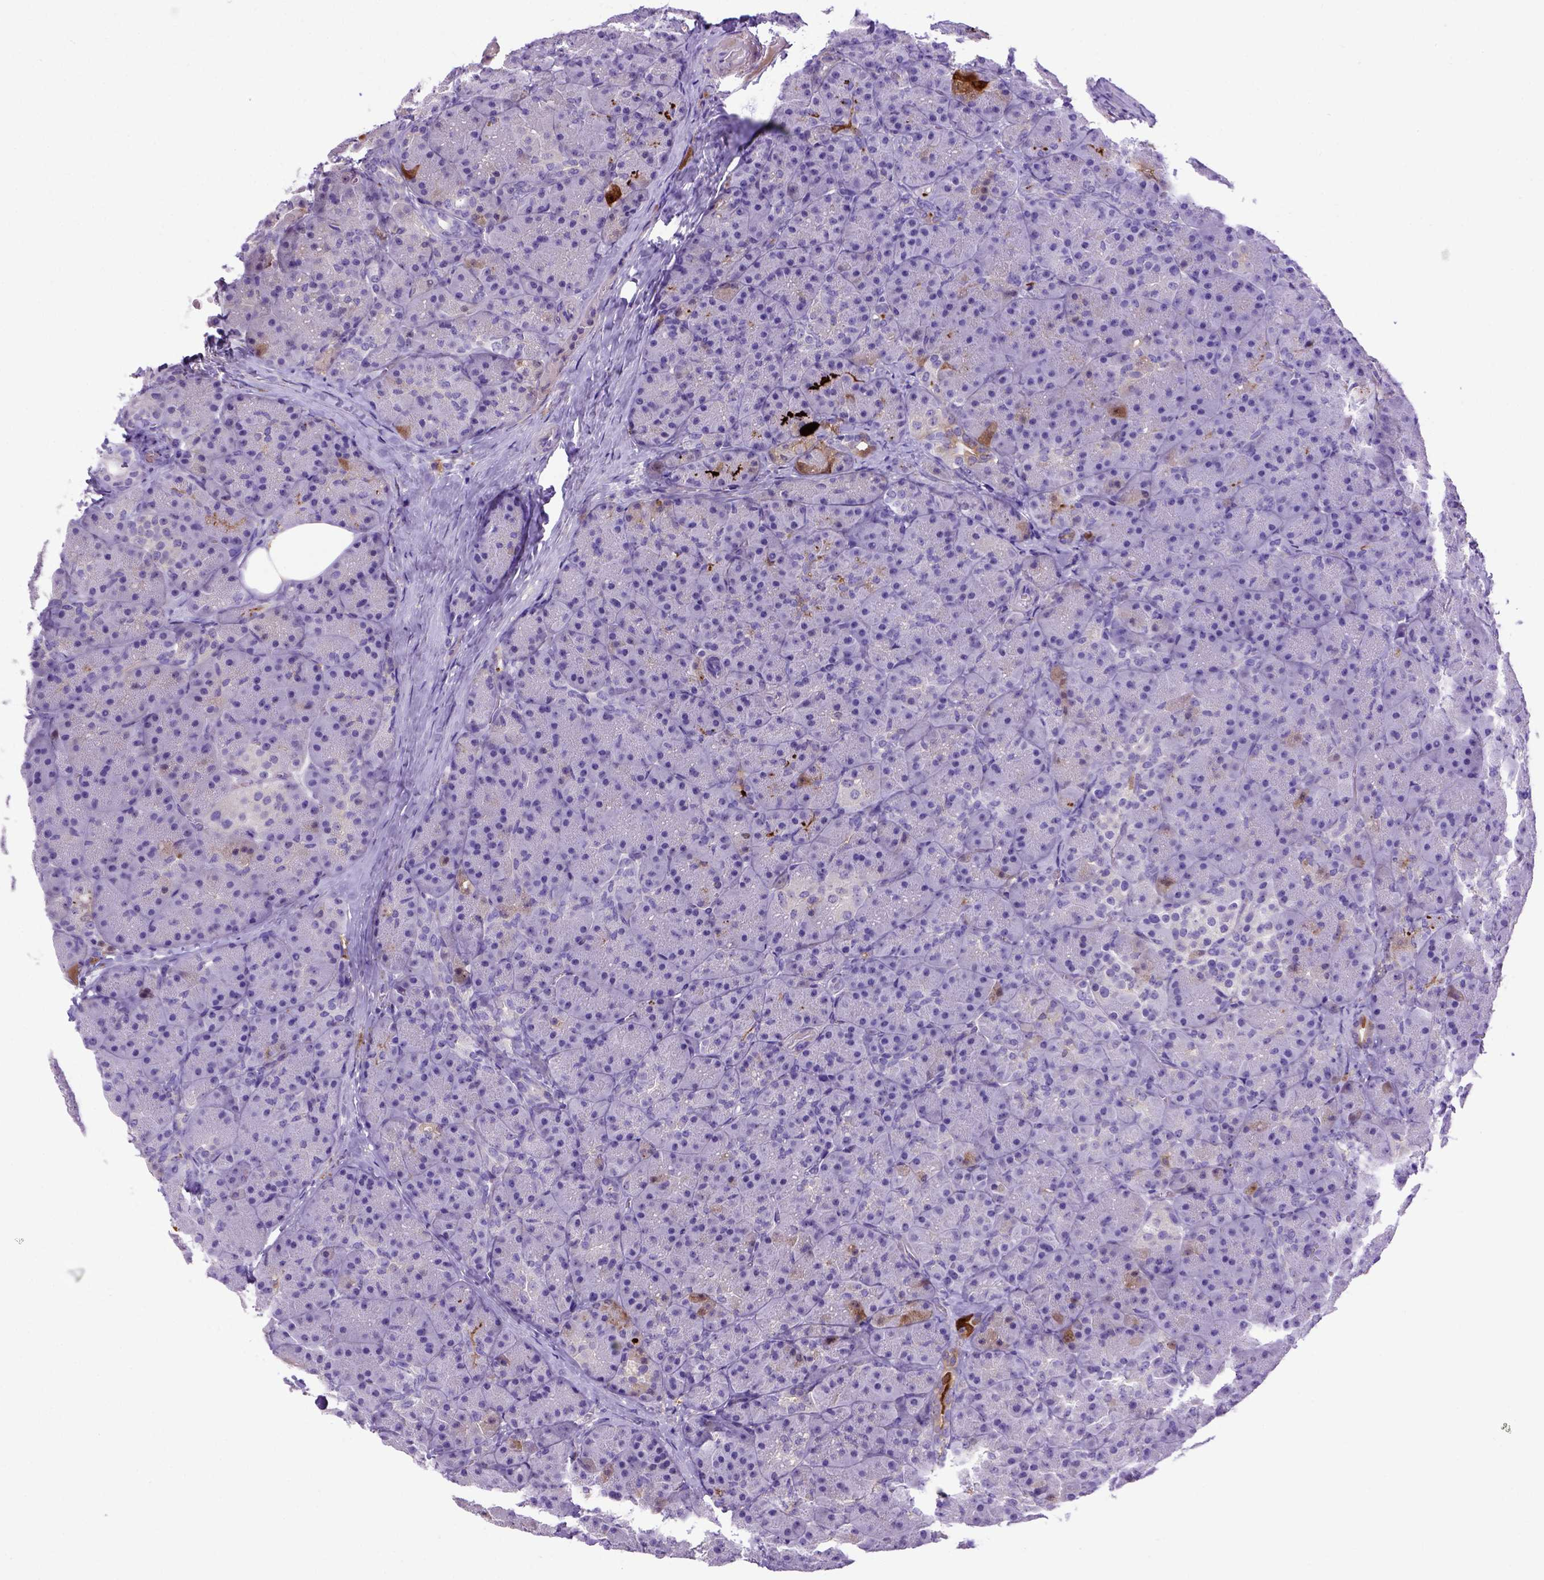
{"staining": {"intensity": "weak", "quantity": "<25%", "location": "cytoplasmic/membranous"}, "tissue": "pancreas", "cell_type": "Exocrine glandular cells", "image_type": "normal", "snomed": [{"axis": "morphology", "description": "Normal tissue, NOS"}, {"axis": "topography", "description": "Pancreas"}], "caption": "Human pancreas stained for a protein using IHC shows no positivity in exocrine glandular cells.", "gene": "ADAM12", "patient": {"sex": "male", "age": 57}}